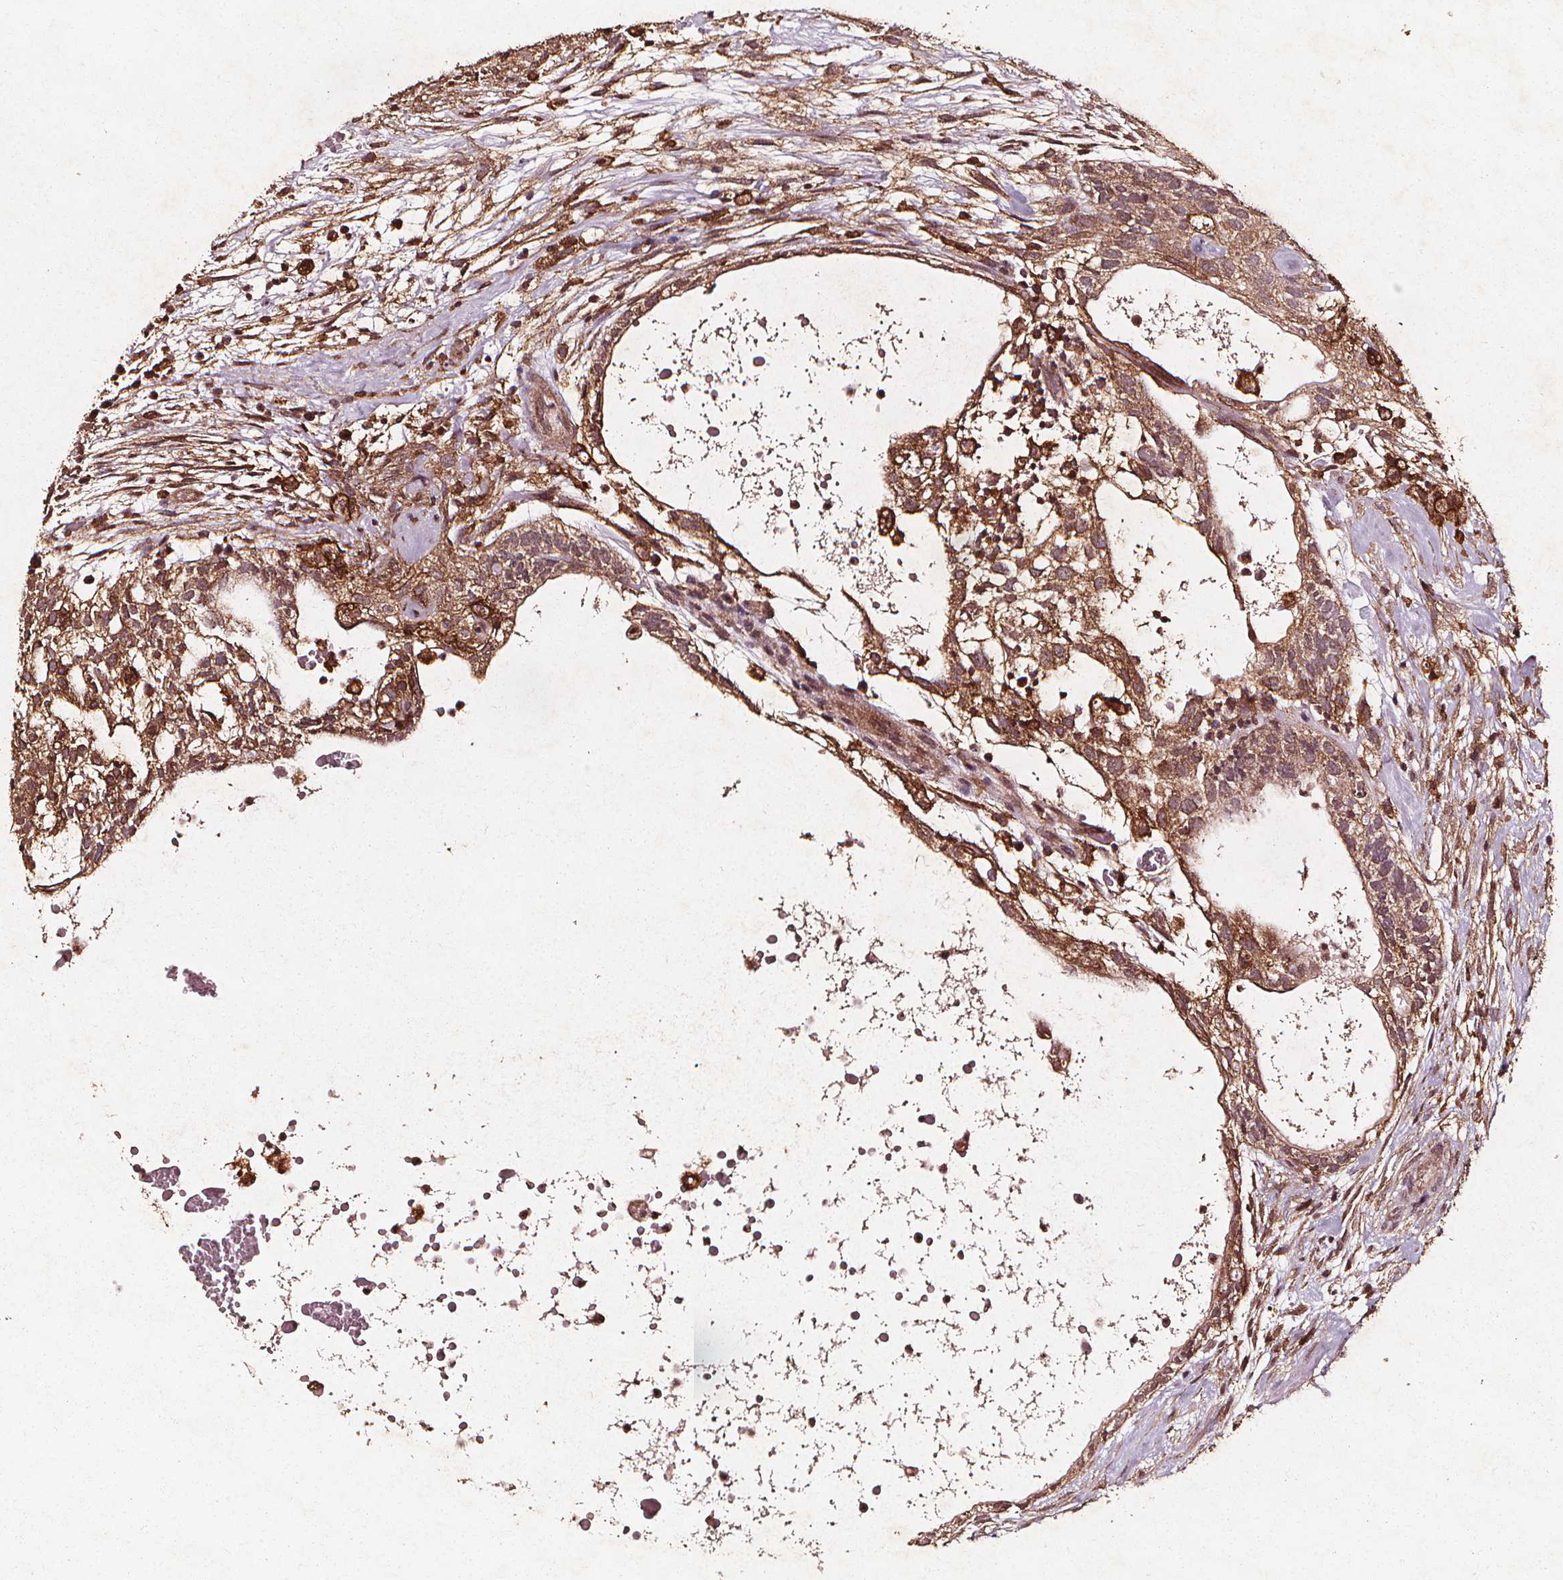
{"staining": {"intensity": "moderate", "quantity": ">75%", "location": "cytoplasmic/membranous"}, "tissue": "testis cancer", "cell_type": "Tumor cells", "image_type": "cancer", "snomed": [{"axis": "morphology", "description": "Normal tissue, NOS"}, {"axis": "morphology", "description": "Carcinoma, Embryonal, NOS"}, {"axis": "topography", "description": "Testis"}], "caption": "Immunohistochemistry staining of testis cancer, which displays medium levels of moderate cytoplasmic/membranous expression in approximately >75% of tumor cells indicating moderate cytoplasmic/membranous protein positivity. The staining was performed using DAB (brown) for protein detection and nuclei were counterstained in hematoxylin (blue).", "gene": "ABCA1", "patient": {"sex": "male", "age": 32}}